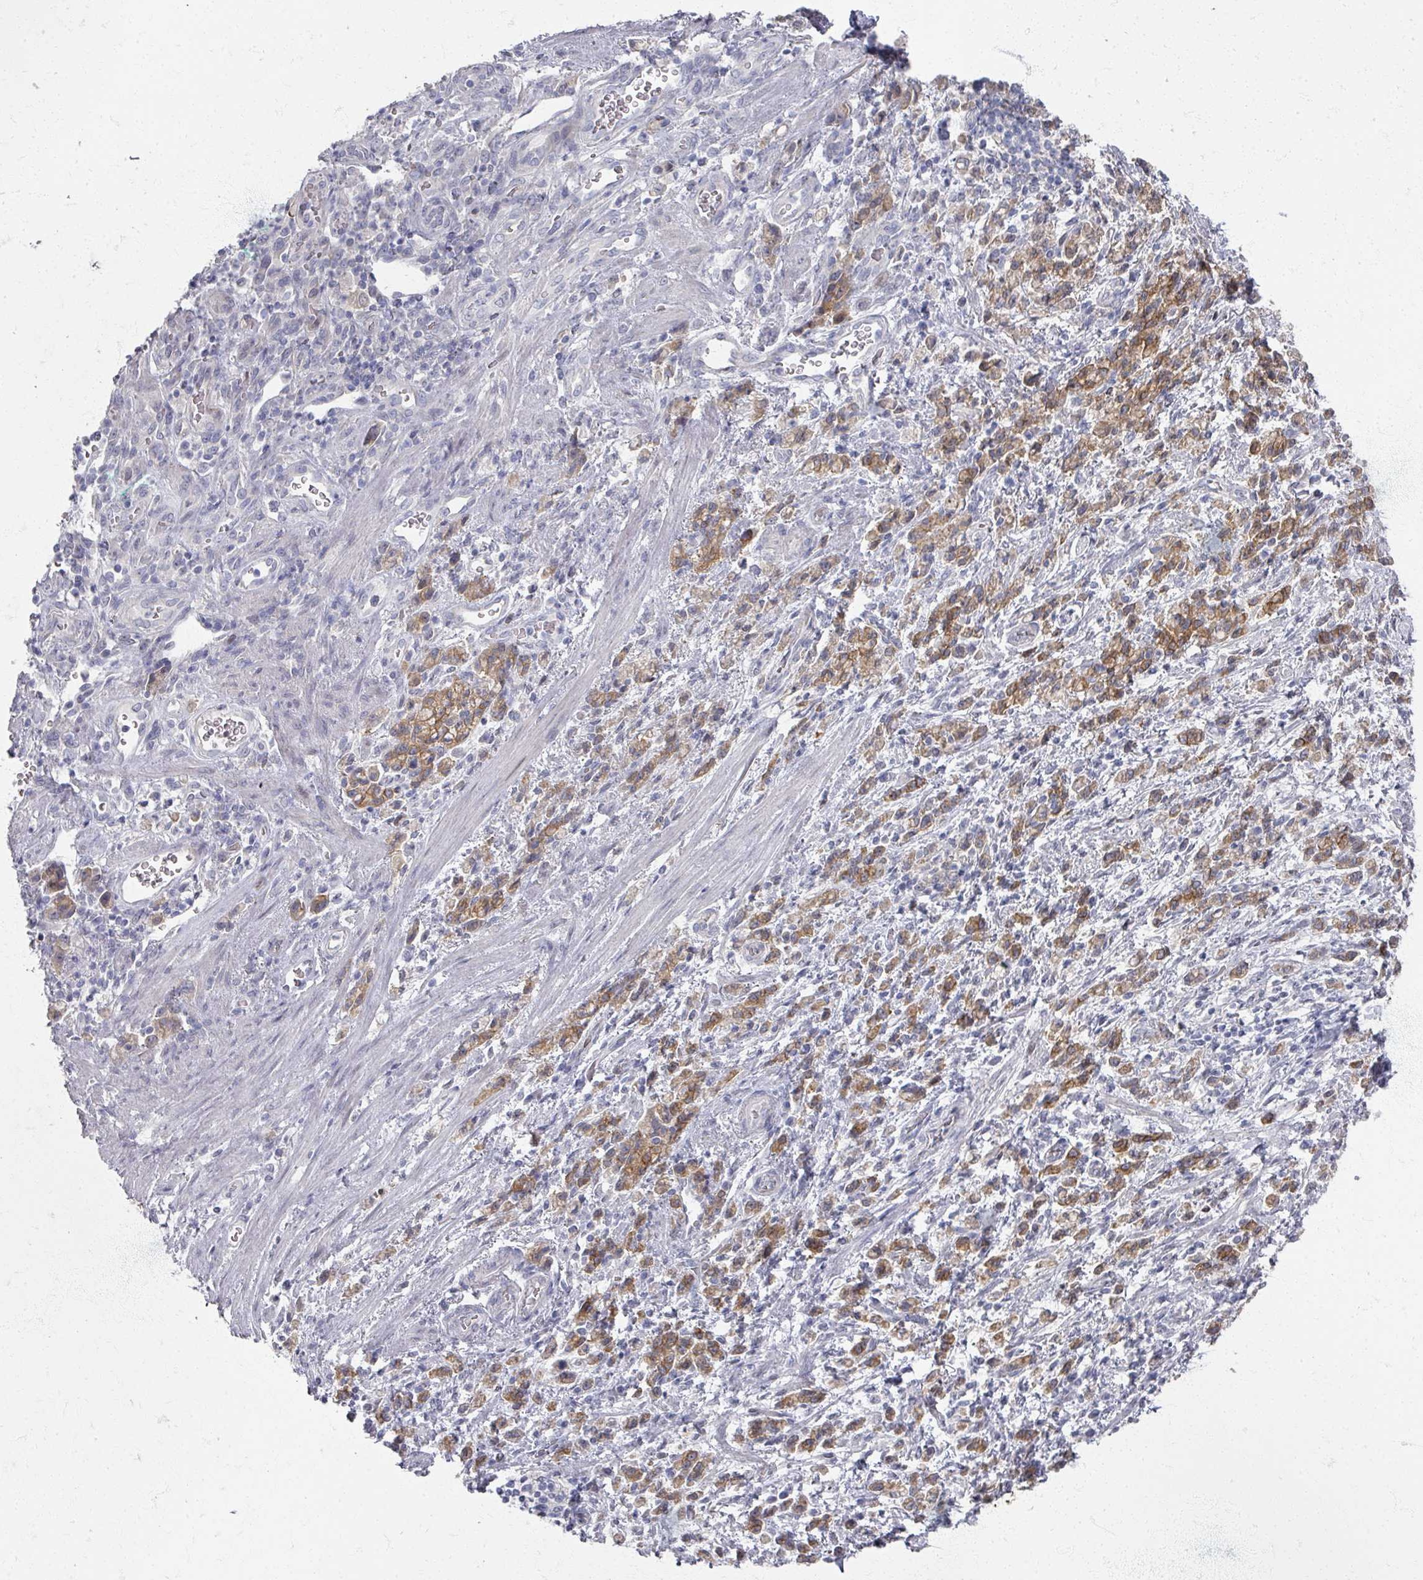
{"staining": {"intensity": "moderate", "quantity": ">75%", "location": "cytoplasmic/membranous"}, "tissue": "stomach cancer", "cell_type": "Tumor cells", "image_type": "cancer", "snomed": [{"axis": "morphology", "description": "Adenocarcinoma, NOS"}, {"axis": "topography", "description": "Stomach"}], "caption": "Protein expression analysis of human stomach cancer reveals moderate cytoplasmic/membranous staining in about >75% of tumor cells.", "gene": "TTYH3", "patient": {"sex": "male", "age": 77}}